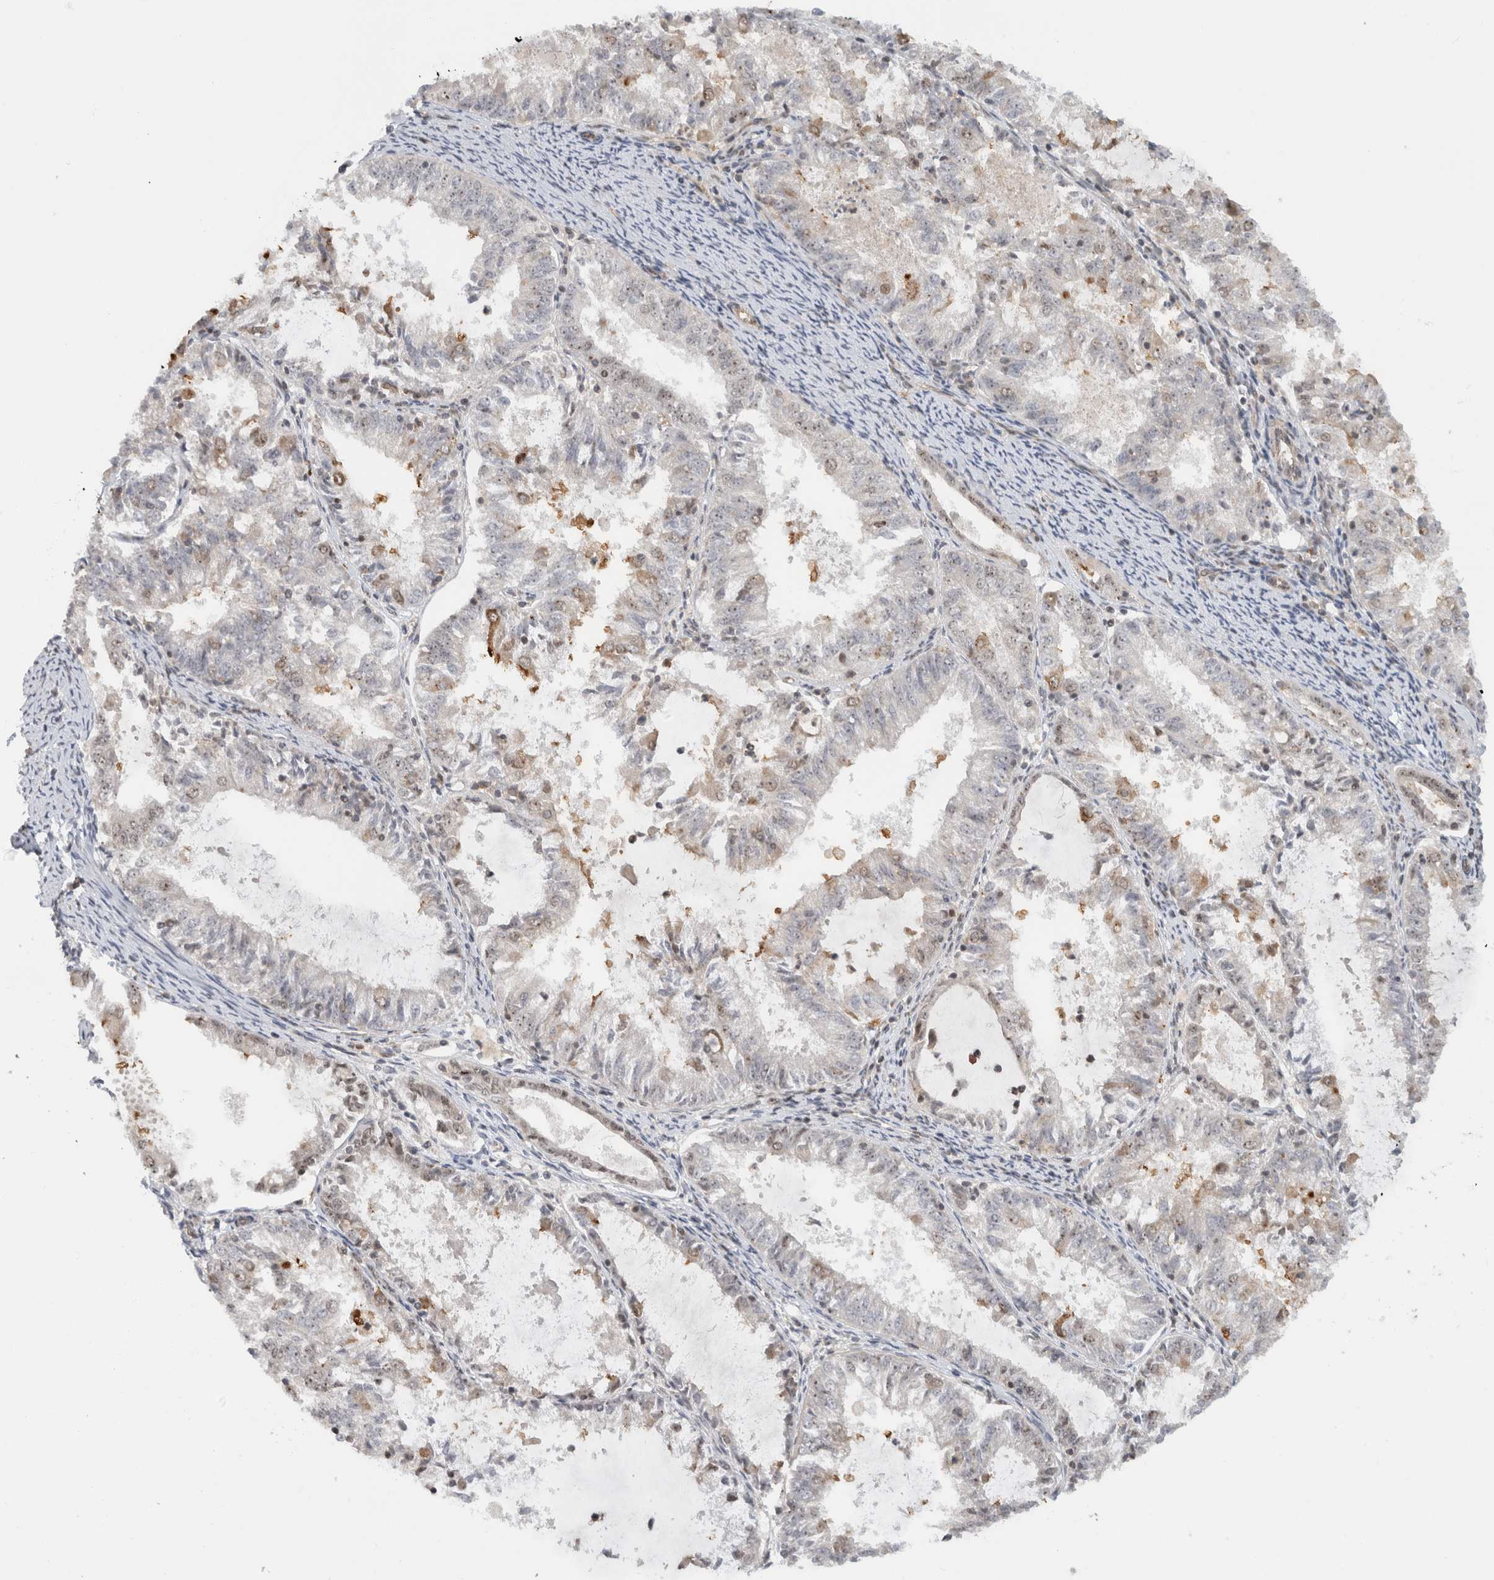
{"staining": {"intensity": "negative", "quantity": "none", "location": "none"}, "tissue": "endometrial cancer", "cell_type": "Tumor cells", "image_type": "cancer", "snomed": [{"axis": "morphology", "description": "Adenocarcinoma, NOS"}, {"axis": "topography", "description": "Endometrium"}], "caption": "DAB (3,3'-diaminobenzidine) immunohistochemical staining of endometrial cancer exhibits no significant staining in tumor cells. (Brightfield microscopy of DAB (3,3'-diaminobenzidine) IHC at high magnification).", "gene": "WASF2", "patient": {"sex": "female", "age": 57}}